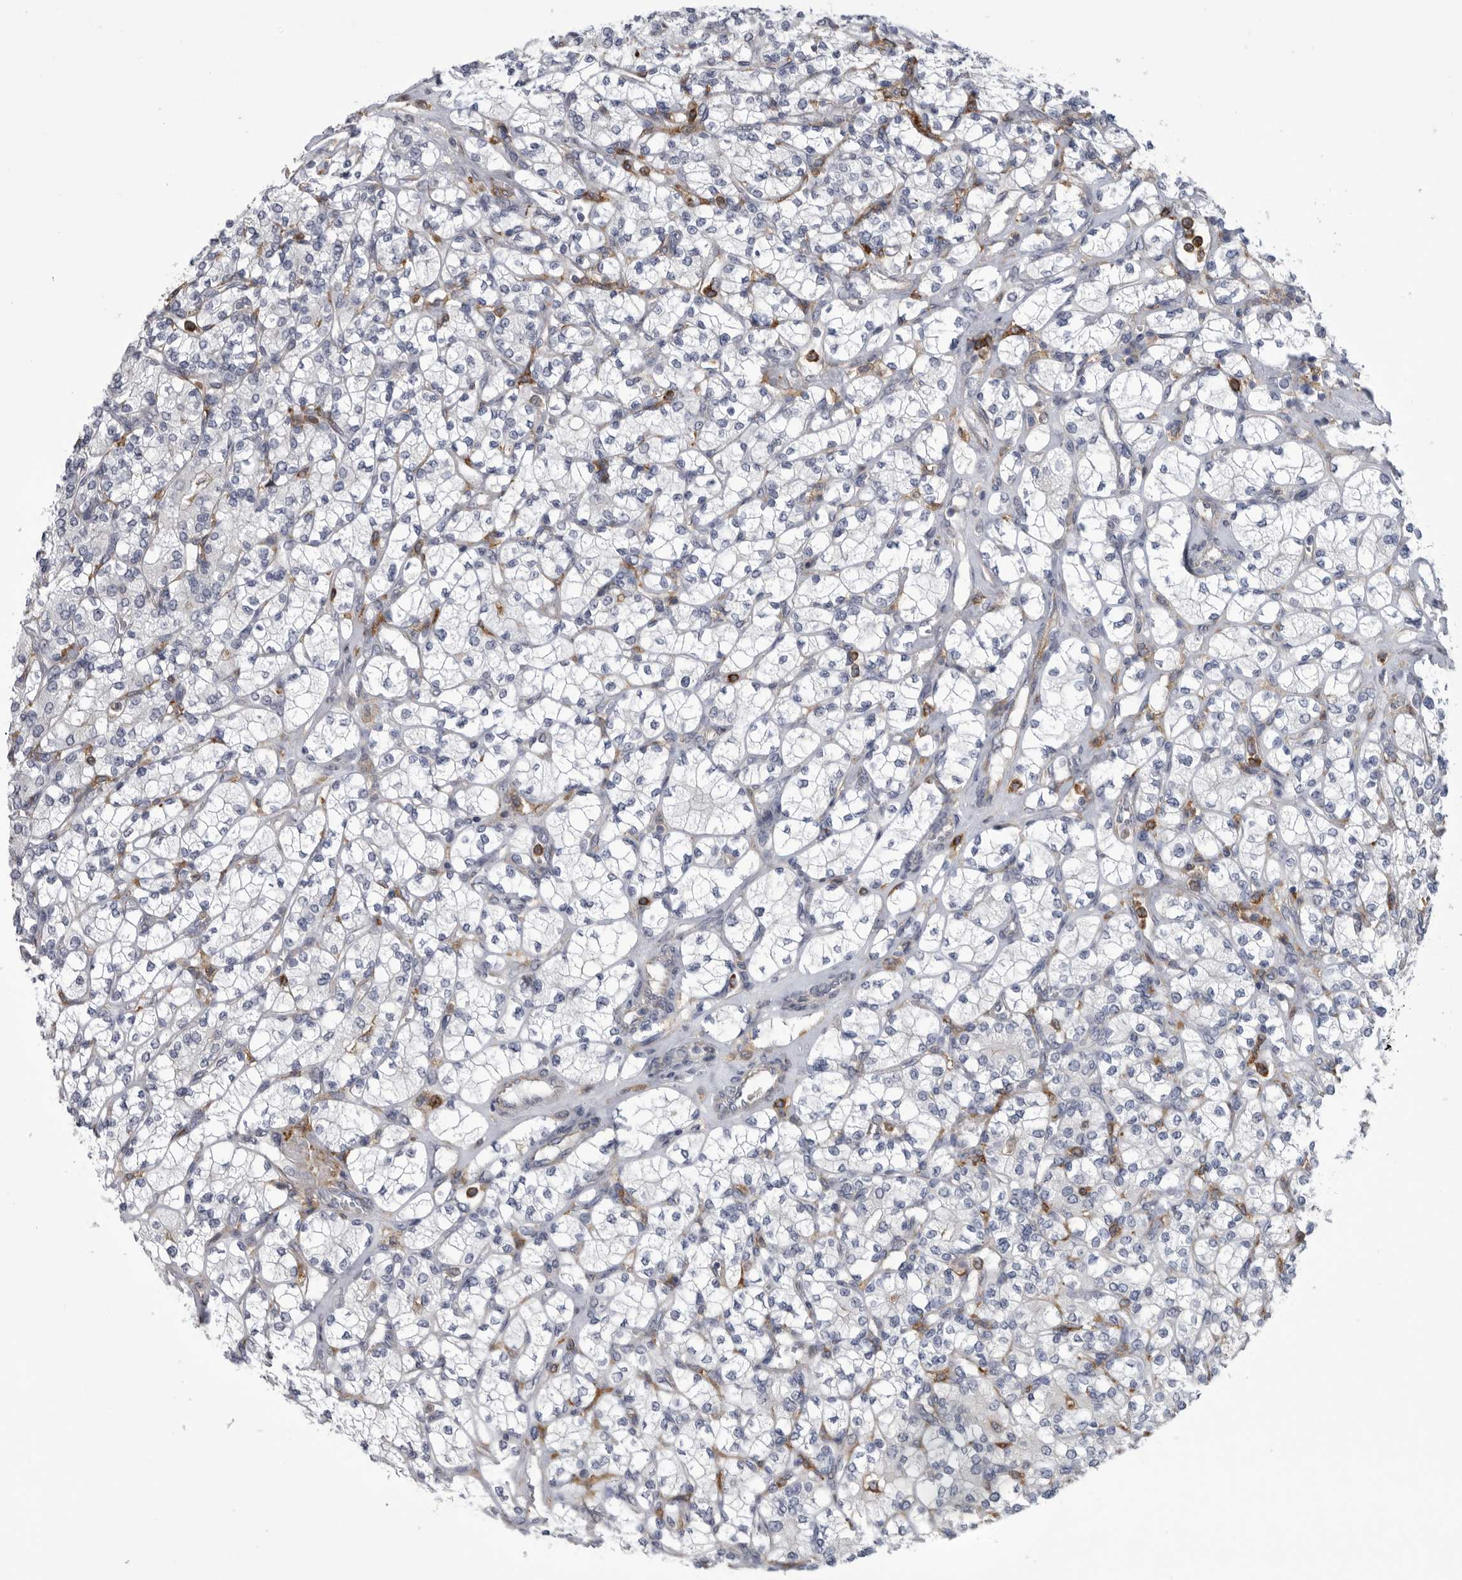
{"staining": {"intensity": "negative", "quantity": "none", "location": "none"}, "tissue": "renal cancer", "cell_type": "Tumor cells", "image_type": "cancer", "snomed": [{"axis": "morphology", "description": "Adenocarcinoma, NOS"}, {"axis": "topography", "description": "Kidney"}], "caption": "Human renal cancer stained for a protein using IHC exhibits no expression in tumor cells.", "gene": "SIGLEC10", "patient": {"sex": "male", "age": 77}}